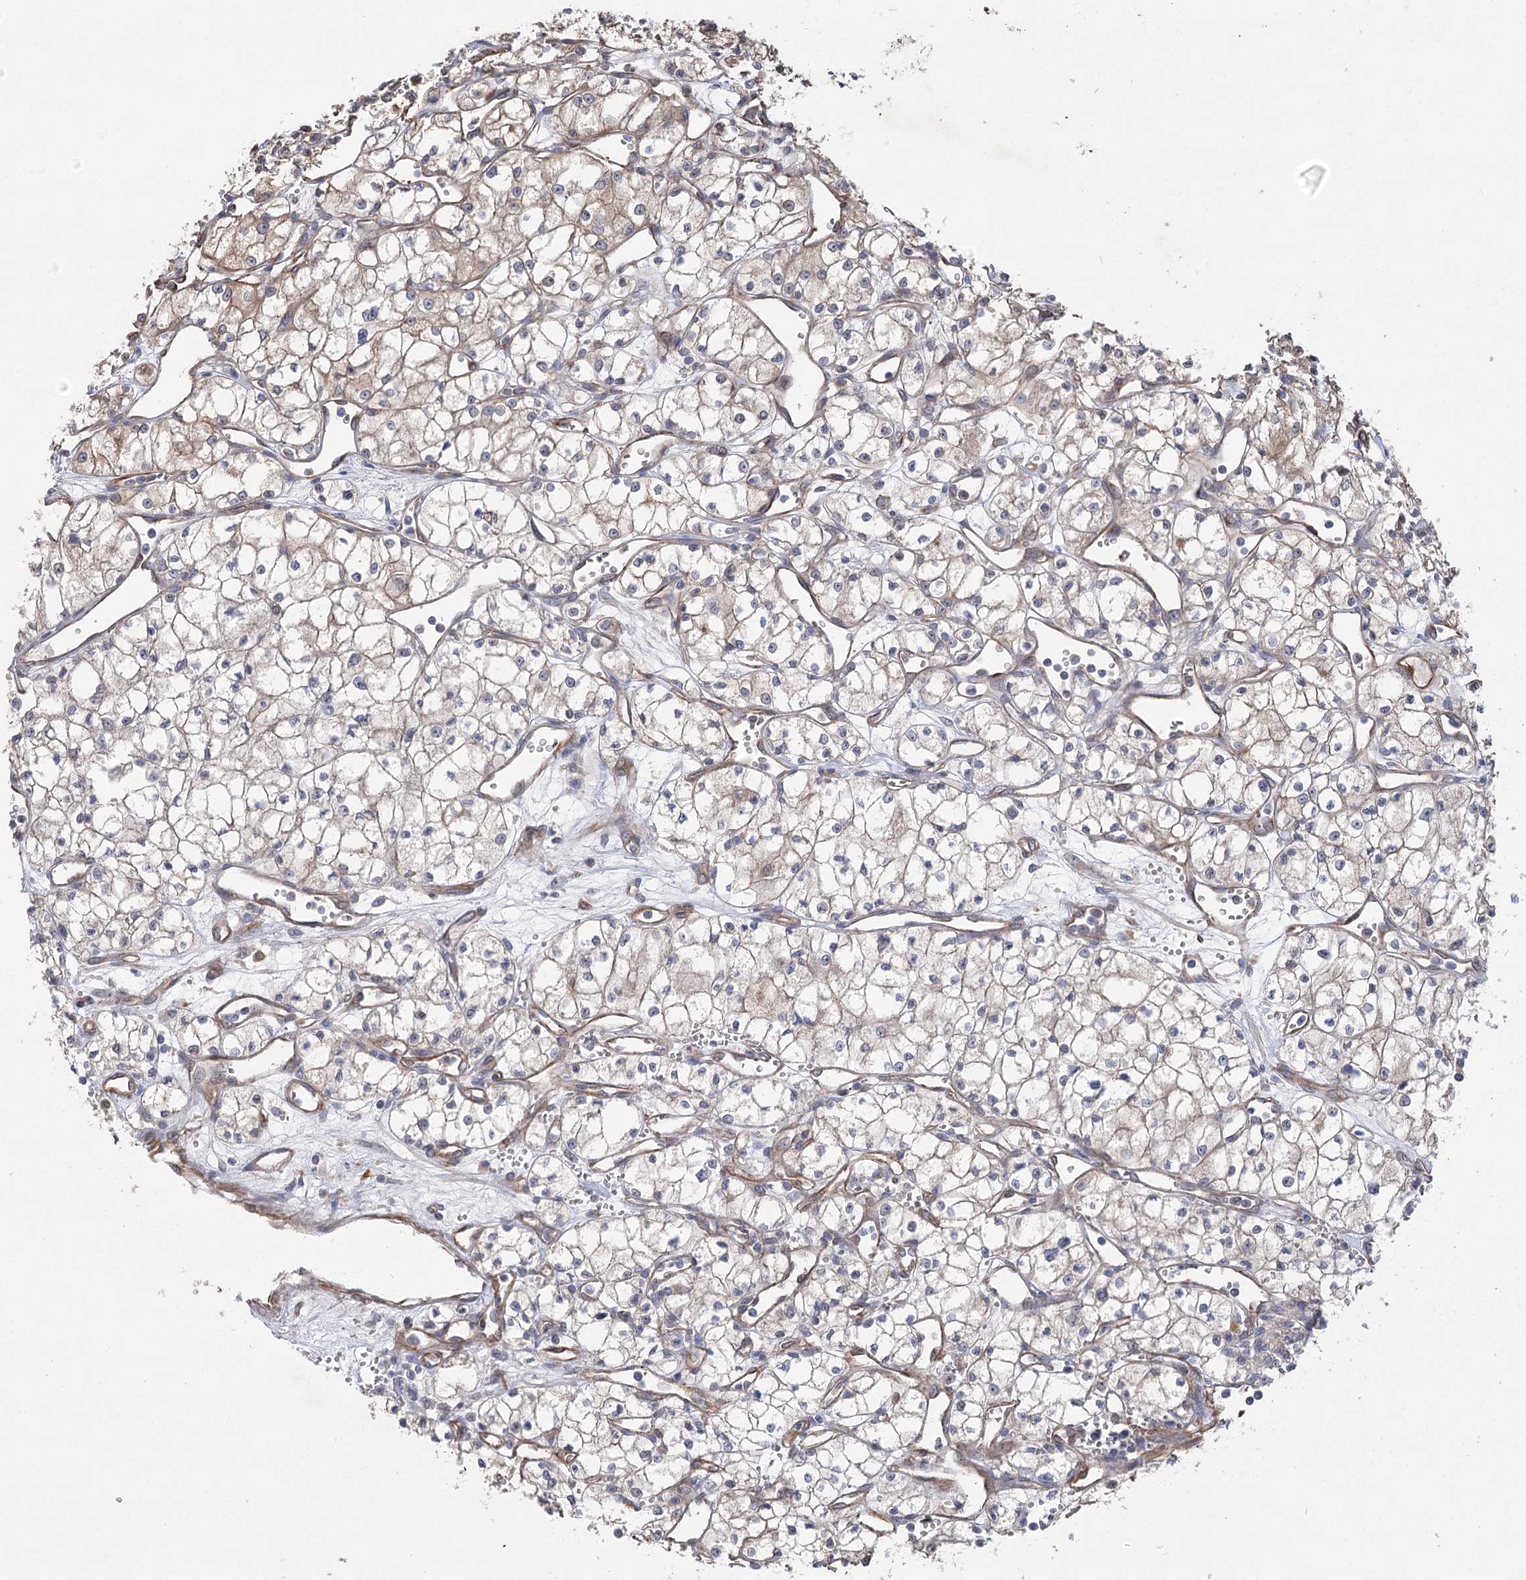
{"staining": {"intensity": "weak", "quantity": "<25%", "location": "cytoplasmic/membranous"}, "tissue": "renal cancer", "cell_type": "Tumor cells", "image_type": "cancer", "snomed": [{"axis": "morphology", "description": "Adenocarcinoma, NOS"}, {"axis": "topography", "description": "Kidney"}], "caption": "The histopathology image reveals no staining of tumor cells in renal cancer (adenocarcinoma).", "gene": "RWDD4", "patient": {"sex": "male", "age": 59}}